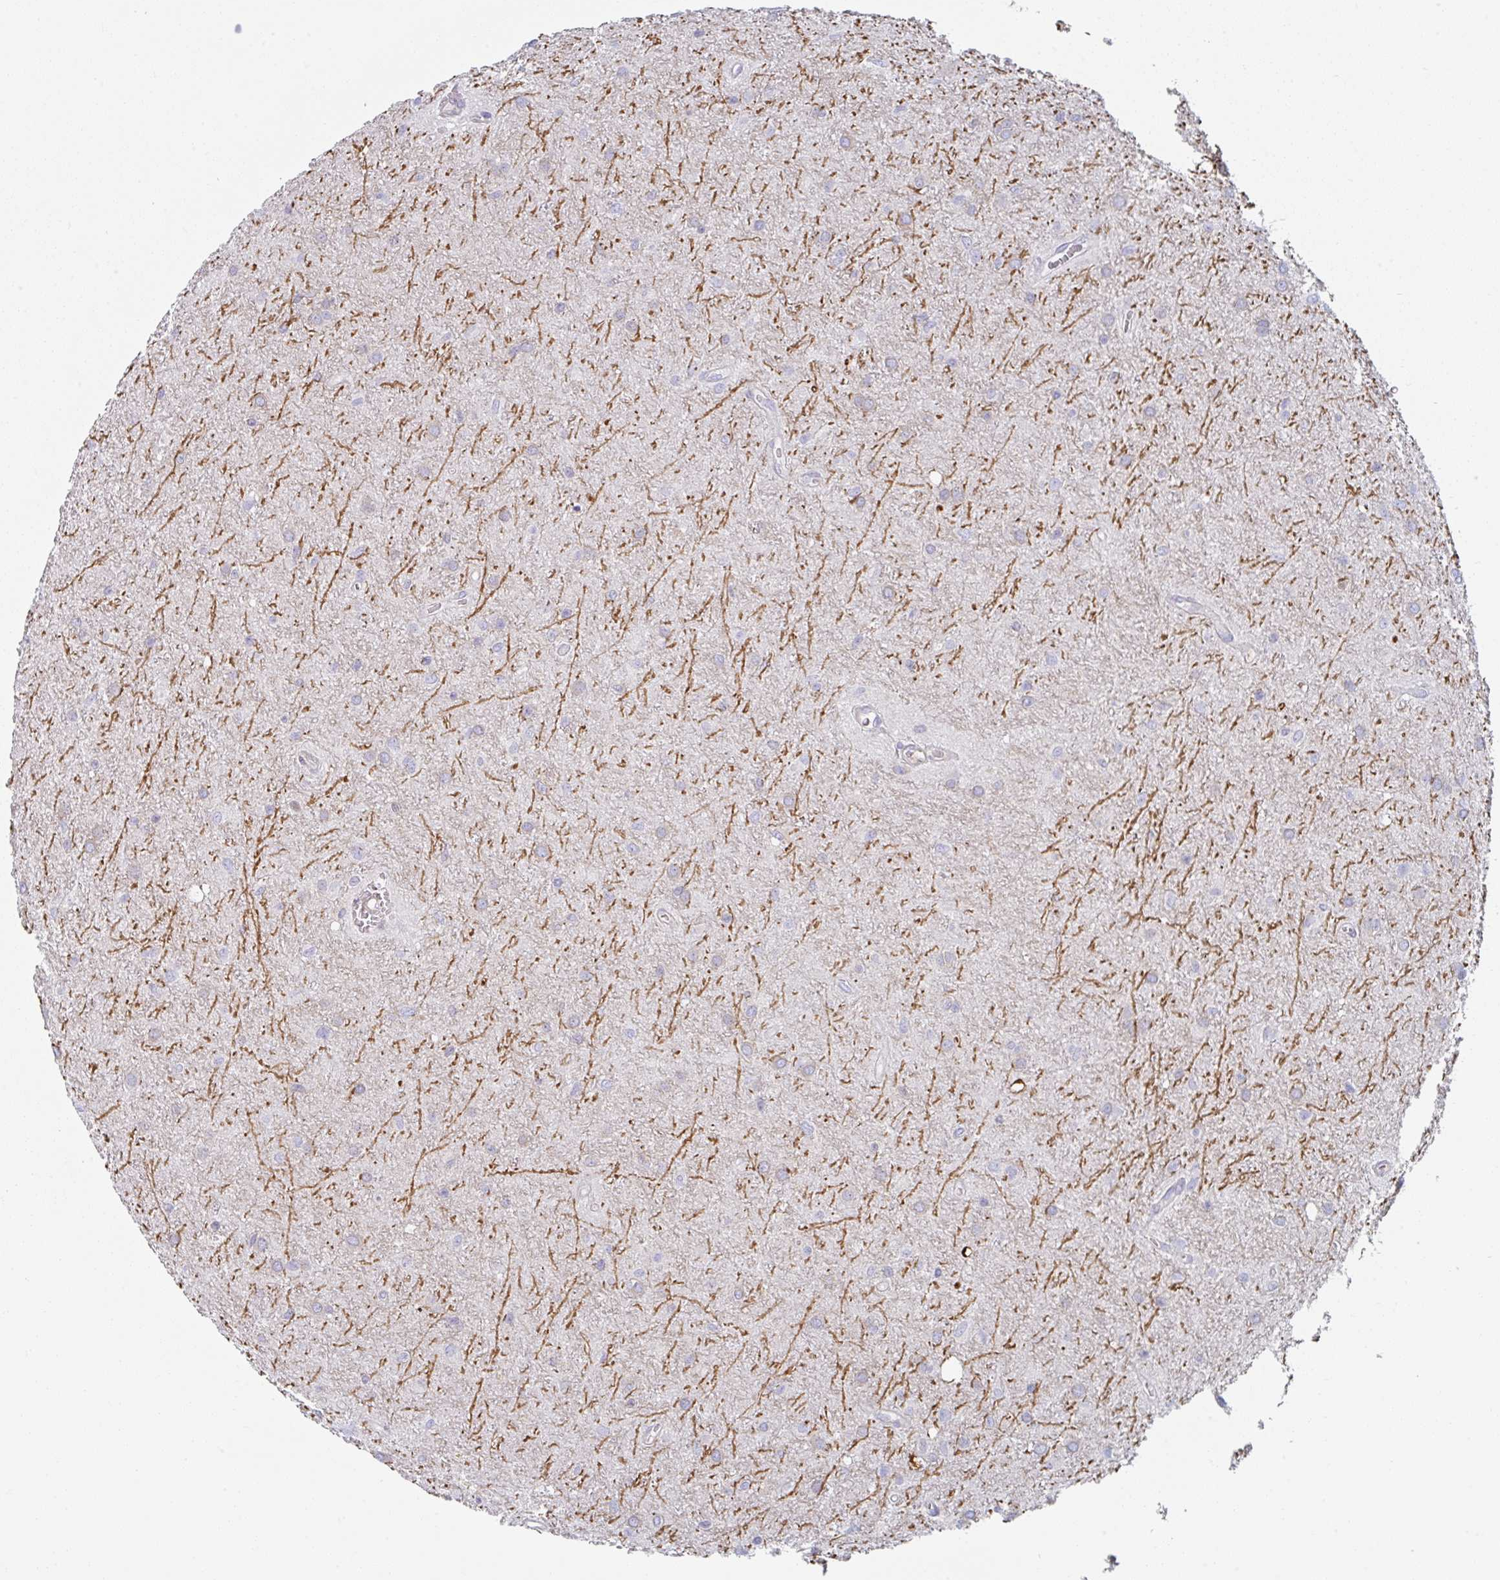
{"staining": {"intensity": "negative", "quantity": "none", "location": "none"}, "tissue": "glioma", "cell_type": "Tumor cells", "image_type": "cancer", "snomed": [{"axis": "morphology", "description": "Glioma, malignant, Low grade"}, {"axis": "topography", "description": "Cerebellum"}], "caption": "This is a photomicrograph of IHC staining of malignant low-grade glioma, which shows no positivity in tumor cells.", "gene": "AMPD2", "patient": {"sex": "female", "age": 5}}